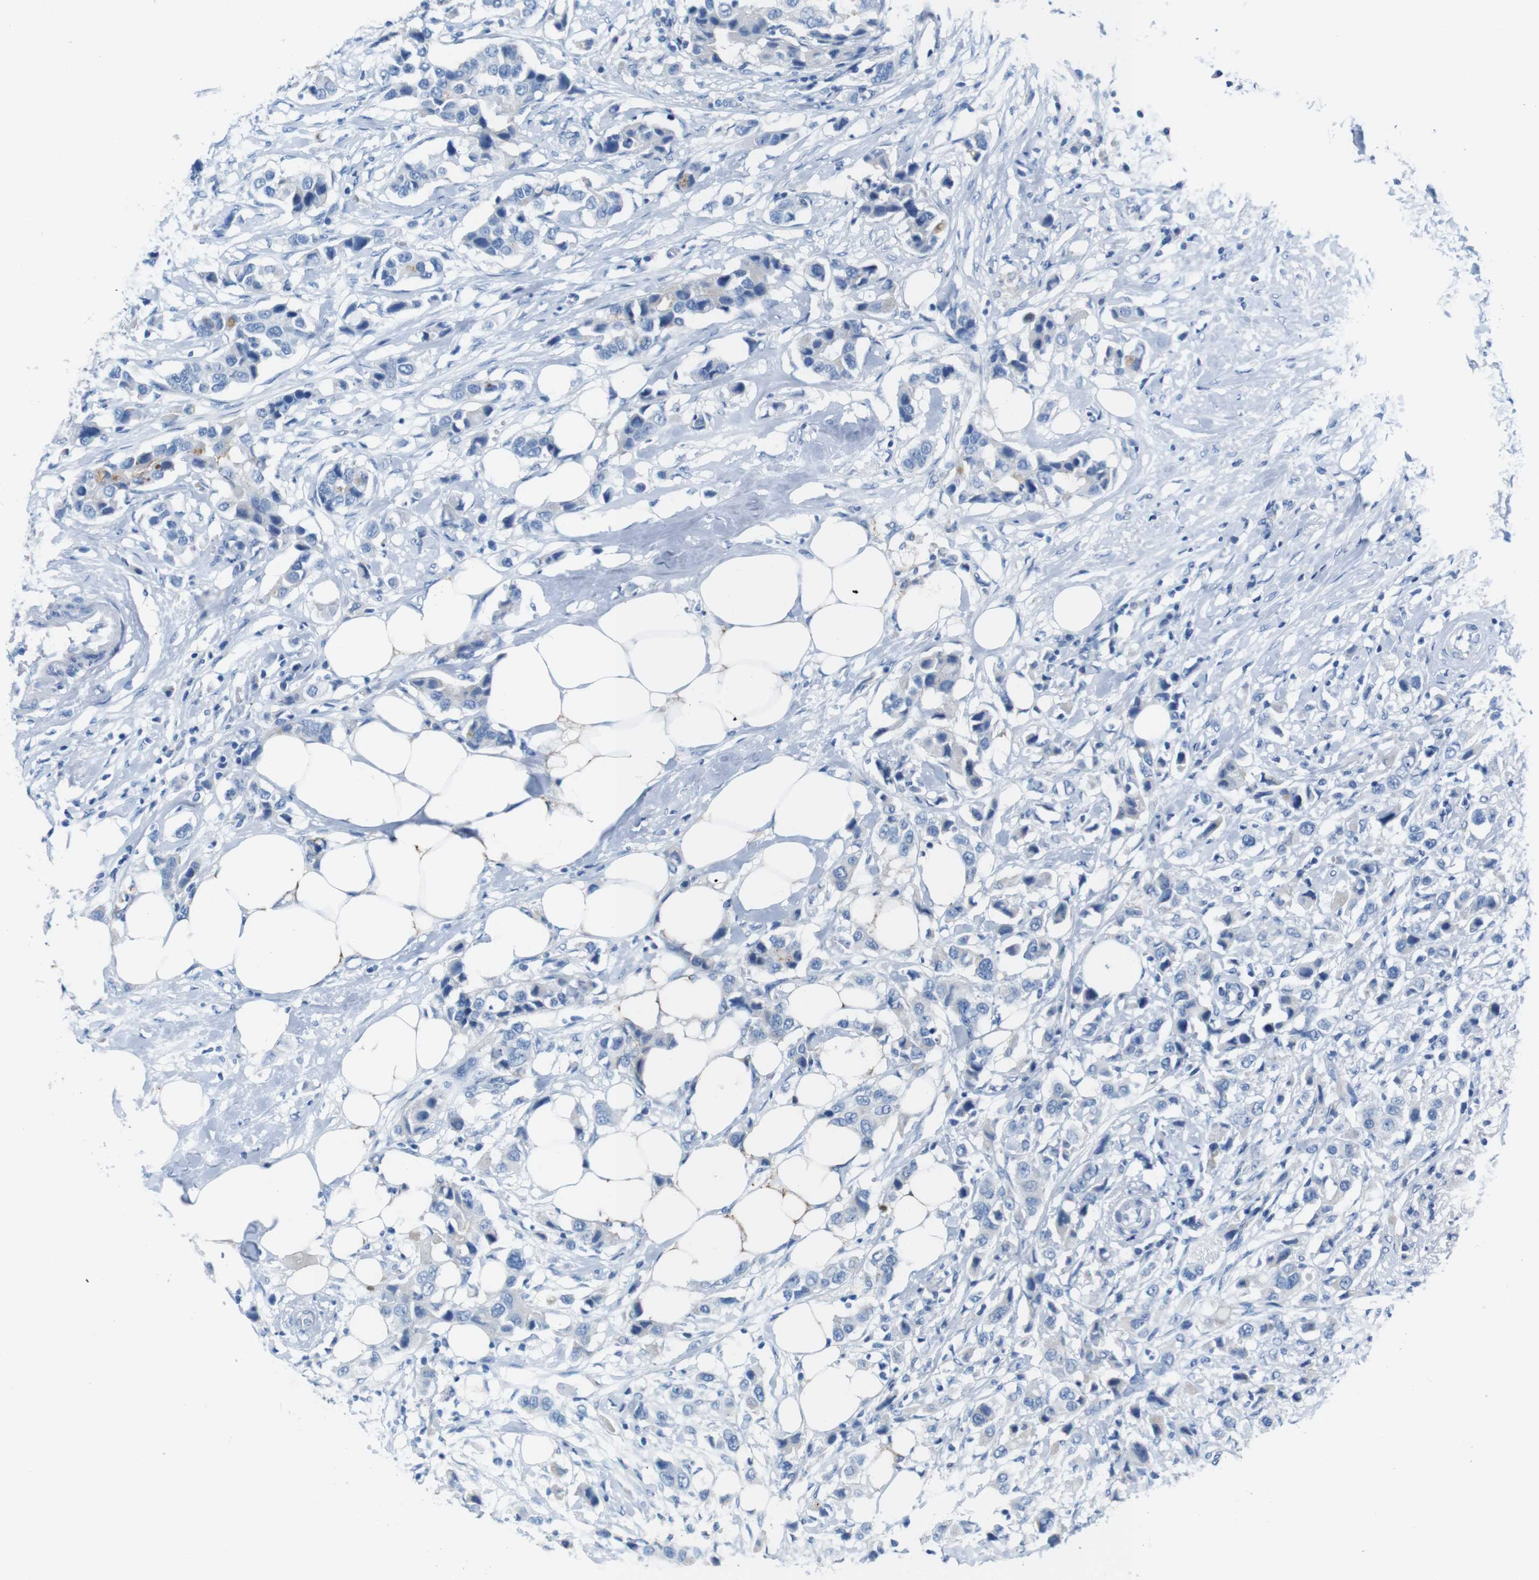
{"staining": {"intensity": "negative", "quantity": "none", "location": "none"}, "tissue": "breast cancer", "cell_type": "Tumor cells", "image_type": "cancer", "snomed": [{"axis": "morphology", "description": "Normal tissue, NOS"}, {"axis": "morphology", "description": "Duct carcinoma"}, {"axis": "topography", "description": "Breast"}], "caption": "Immunohistochemical staining of human invasive ductal carcinoma (breast) exhibits no significant staining in tumor cells.", "gene": "IGSF8", "patient": {"sex": "female", "age": 50}}